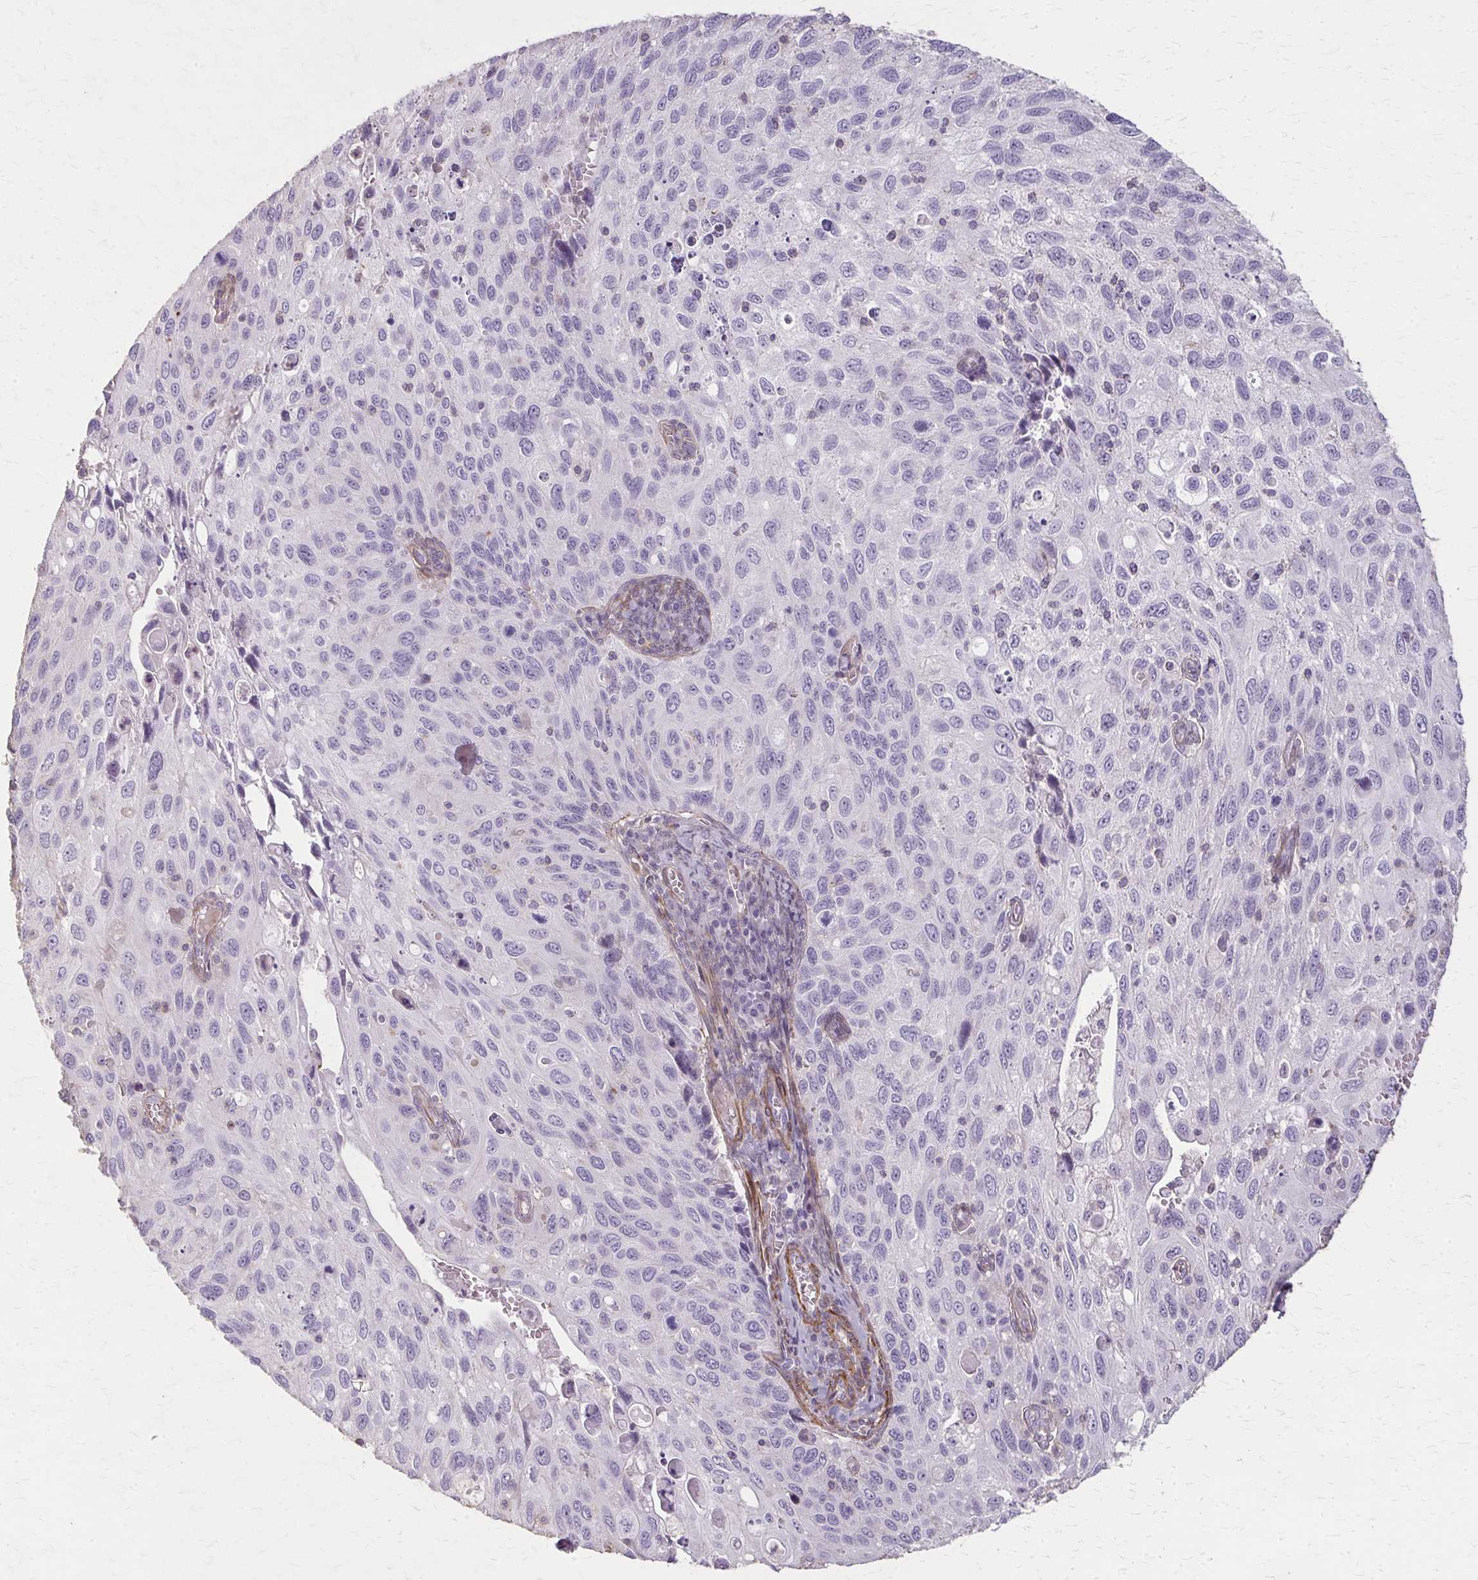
{"staining": {"intensity": "negative", "quantity": "none", "location": "none"}, "tissue": "cervical cancer", "cell_type": "Tumor cells", "image_type": "cancer", "snomed": [{"axis": "morphology", "description": "Squamous cell carcinoma, NOS"}, {"axis": "topography", "description": "Cervix"}], "caption": "Cervical squamous cell carcinoma stained for a protein using IHC reveals no staining tumor cells.", "gene": "TENM4", "patient": {"sex": "female", "age": 70}}